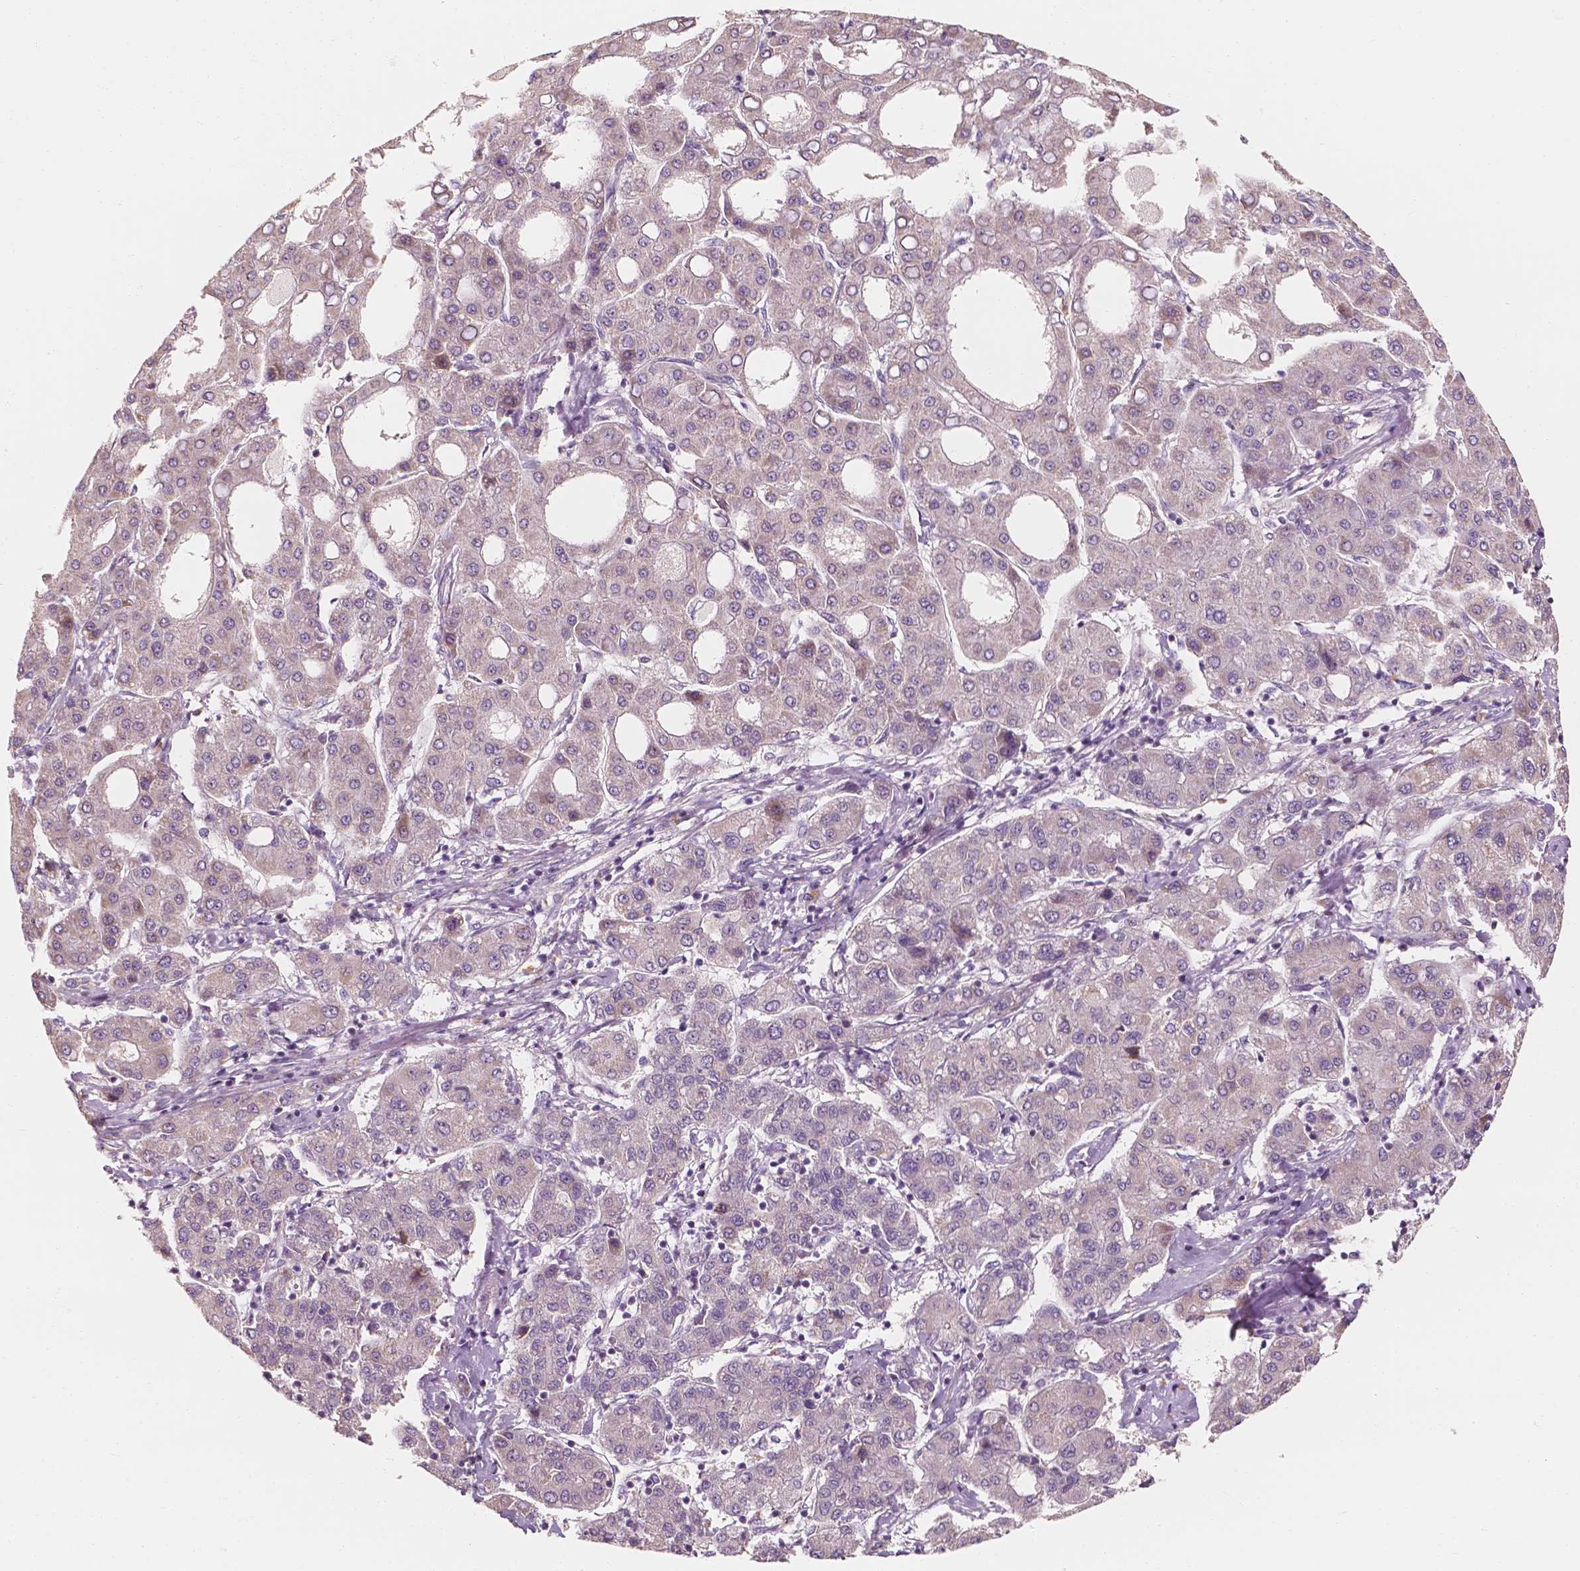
{"staining": {"intensity": "negative", "quantity": "none", "location": "none"}, "tissue": "liver cancer", "cell_type": "Tumor cells", "image_type": "cancer", "snomed": [{"axis": "morphology", "description": "Carcinoma, Hepatocellular, NOS"}, {"axis": "topography", "description": "Liver"}], "caption": "Histopathology image shows no protein positivity in tumor cells of liver hepatocellular carcinoma tissue.", "gene": "SHPK", "patient": {"sex": "male", "age": 65}}